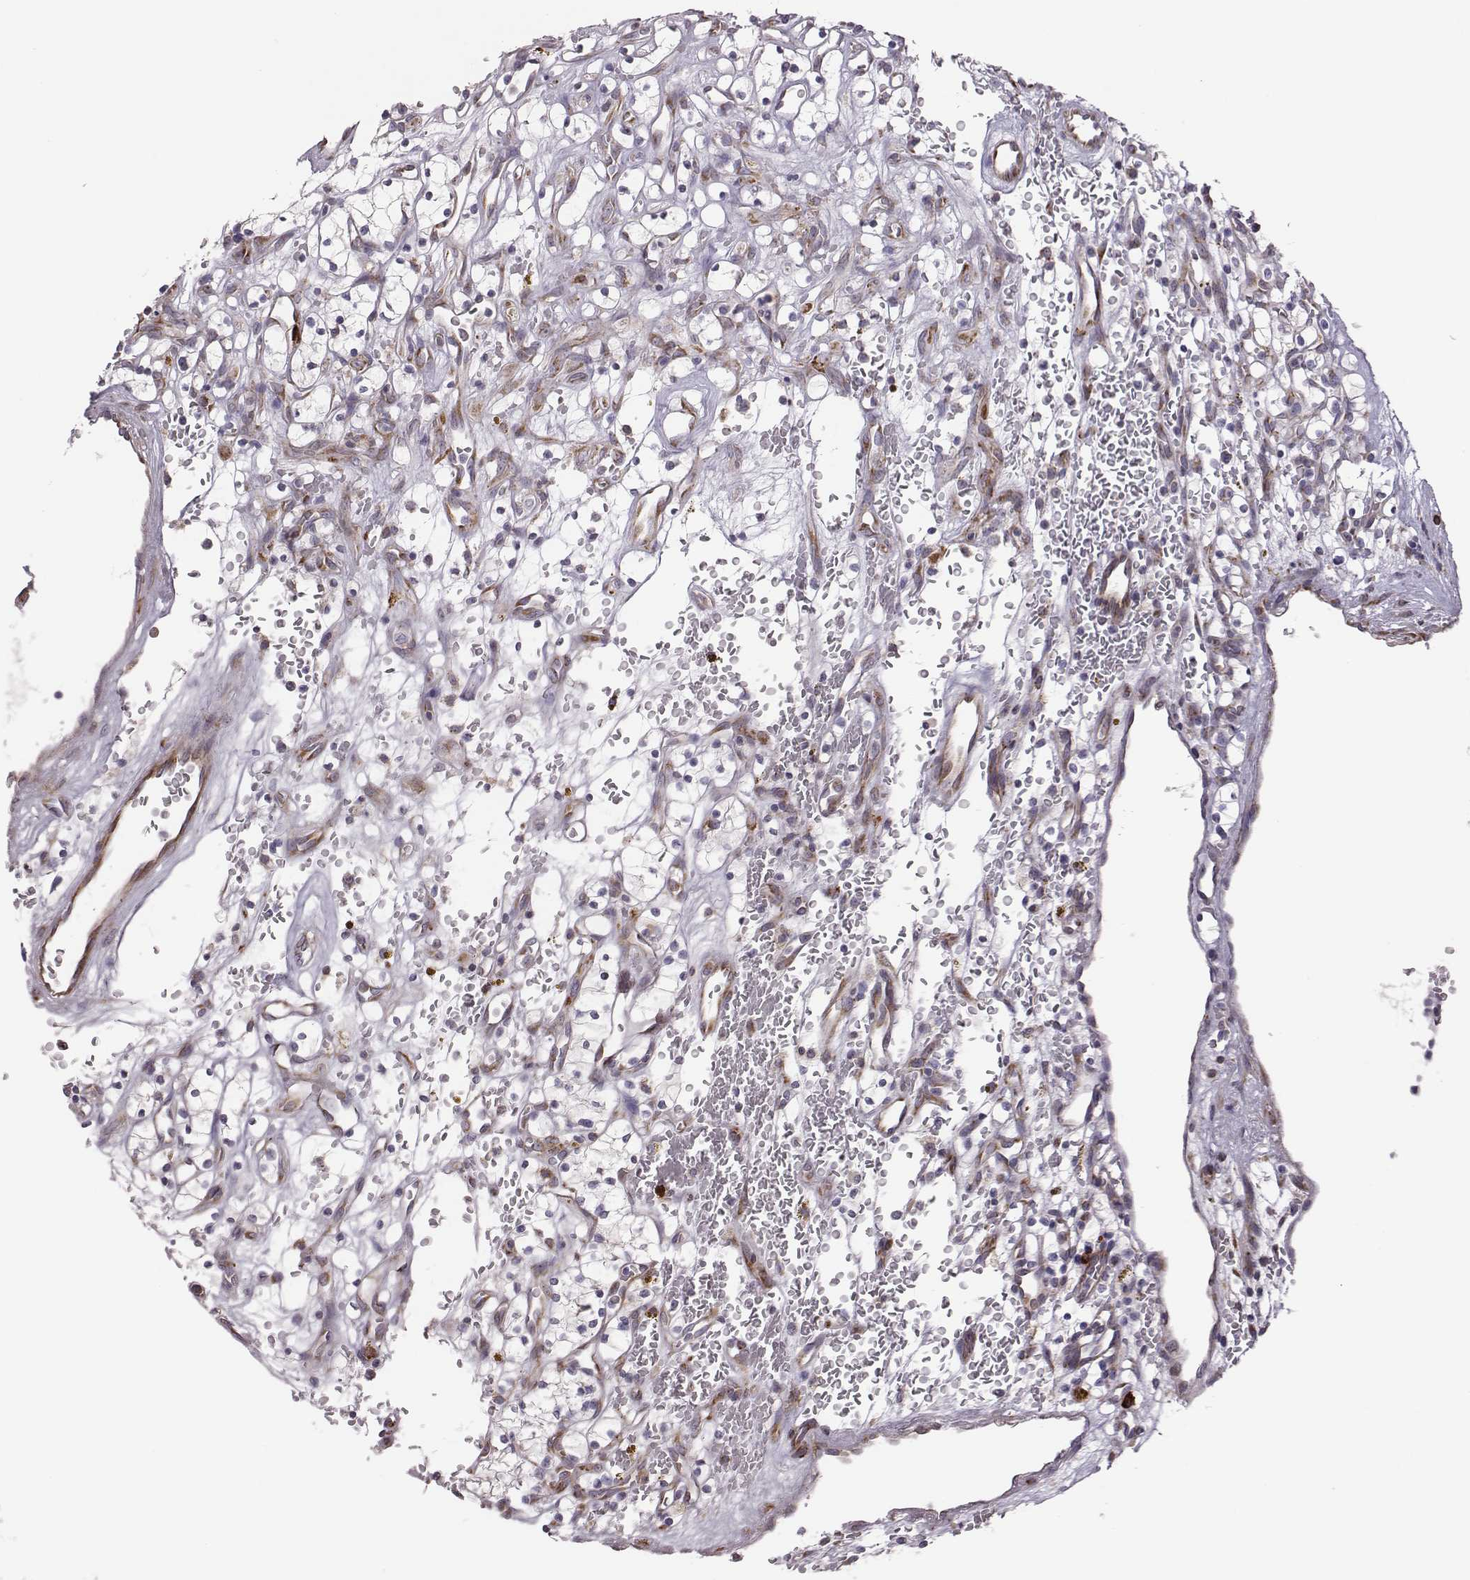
{"staining": {"intensity": "negative", "quantity": "none", "location": "none"}, "tissue": "renal cancer", "cell_type": "Tumor cells", "image_type": "cancer", "snomed": [{"axis": "morphology", "description": "Adenocarcinoma, NOS"}, {"axis": "topography", "description": "Kidney"}], "caption": "This is an immunohistochemistry histopathology image of human renal adenocarcinoma. There is no staining in tumor cells.", "gene": "SELENOI", "patient": {"sex": "female", "age": 64}}